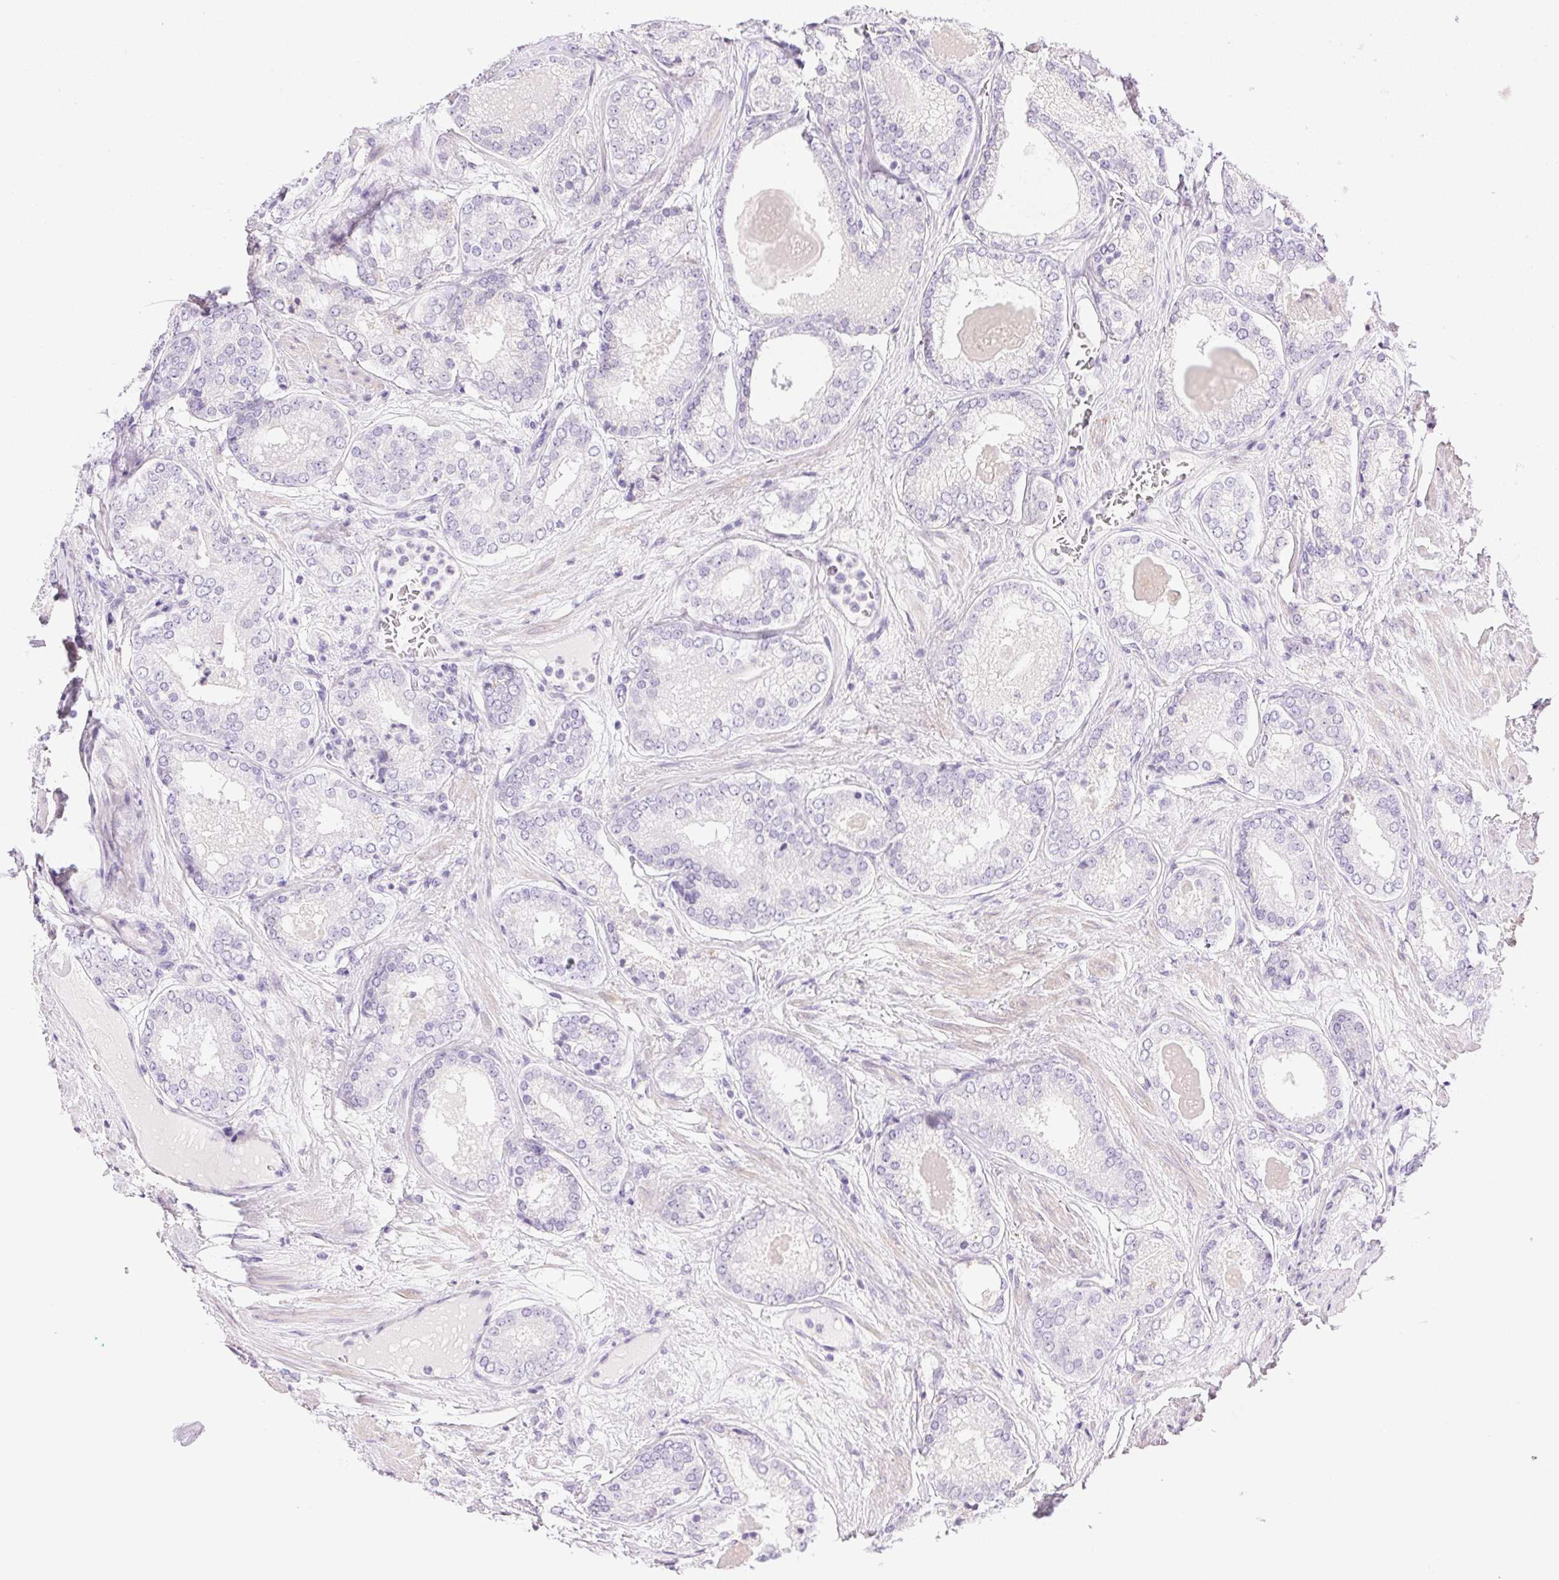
{"staining": {"intensity": "negative", "quantity": "none", "location": "none"}, "tissue": "prostate cancer", "cell_type": "Tumor cells", "image_type": "cancer", "snomed": [{"axis": "morphology", "description": "Adenocarcinoma, NOS"}, {"axis": "morphology", "description": "Adenocarcinoma, Low grade"}, {"axis": "topography", "description": "Prostate"}], "caption": "Human prostate adenocarcinoma (low-grade) stained for a protein using IHC reveals no positivity in tumor cells.", "gene": "CTRL", "patient": {"sex": "male", "age": 68}}